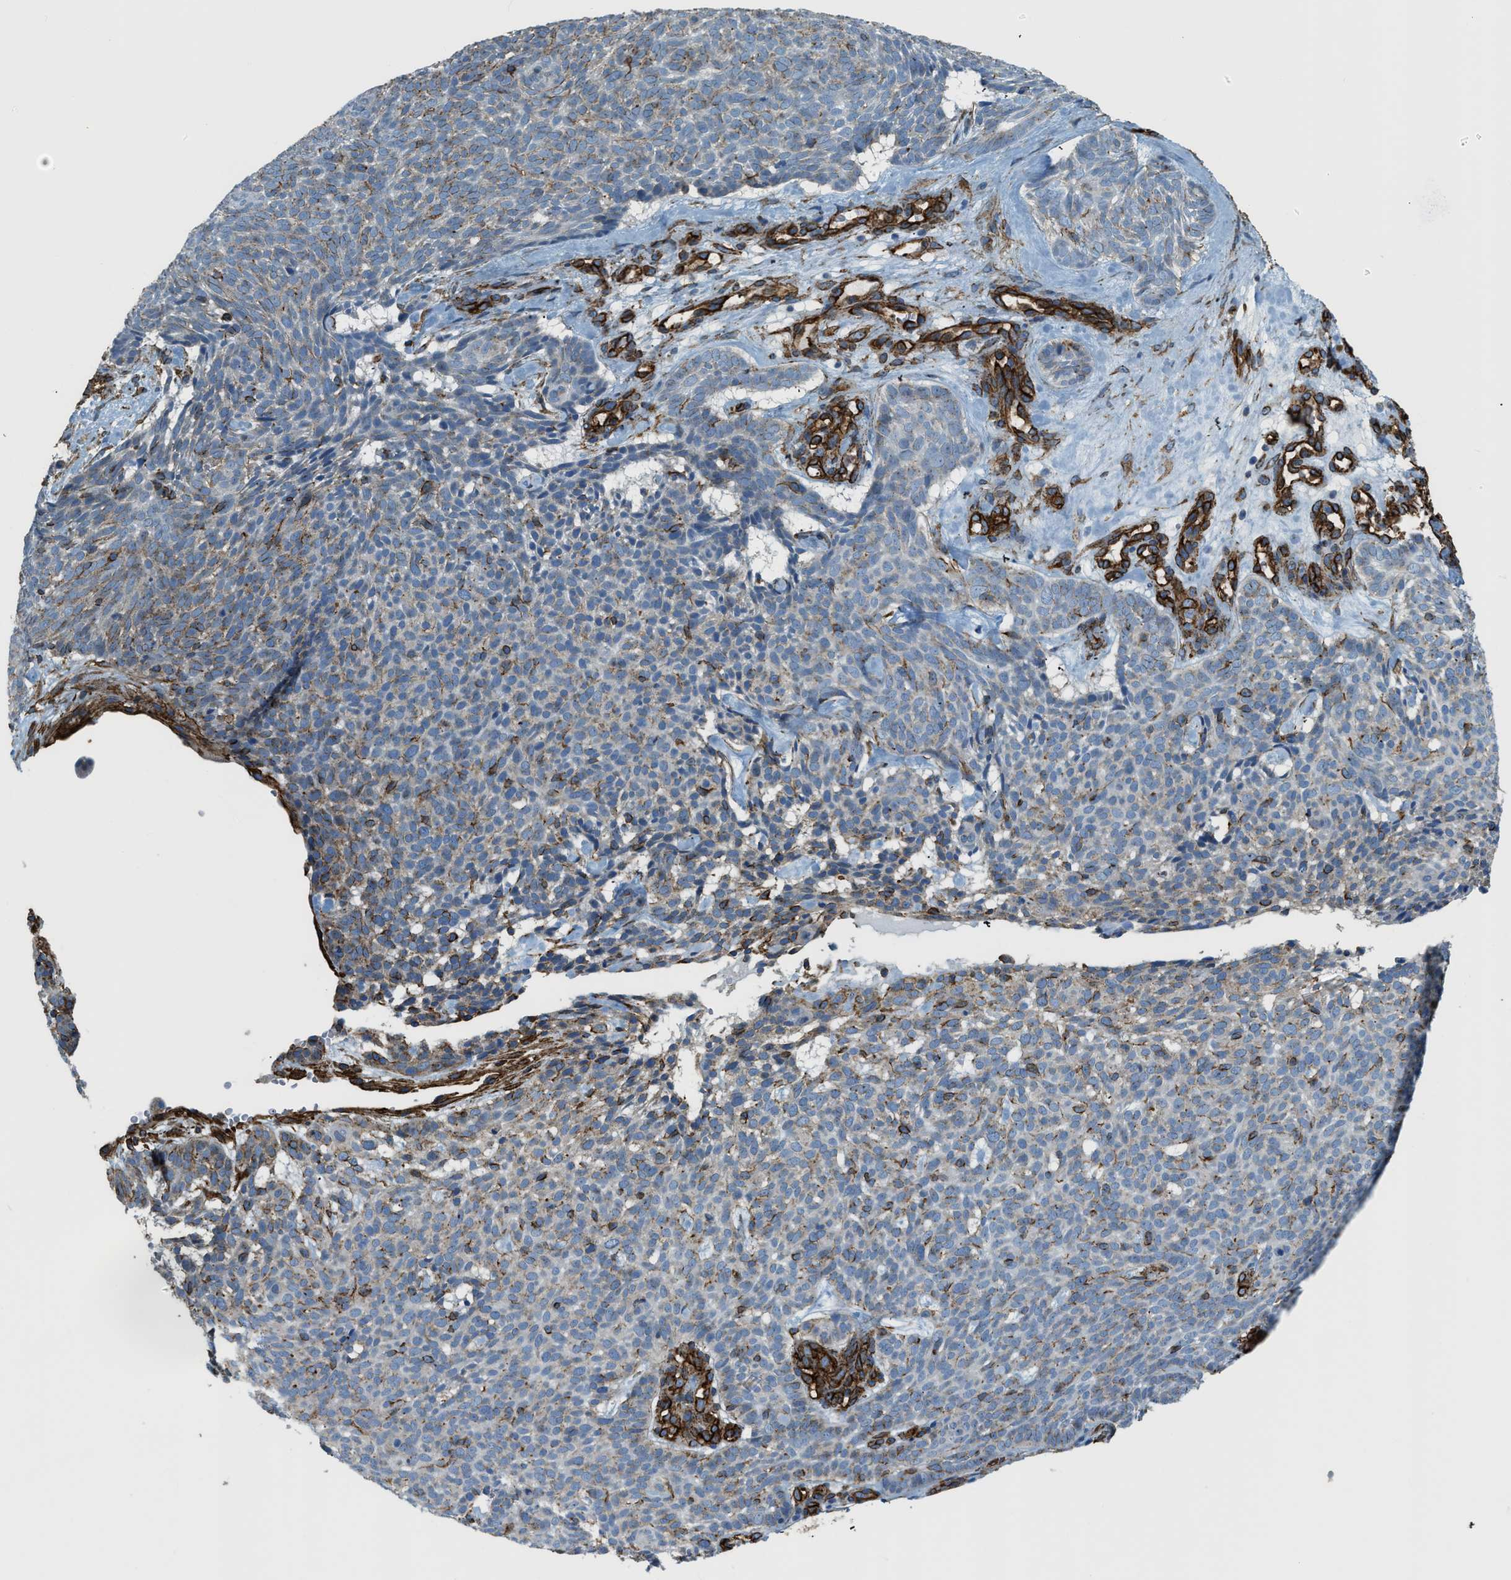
{"staining": {"intensity": "moderate", "quantity": "25%-75%", "location": "cytoplasmic/membranous"}, "tissue": "skin cancer", "cell_type": "Tumor cells", "image_type": "cancer", "snomed": [{"axis": "morphology", "description": "Basal cell carcinoma"}, {"axis": "topography", "description": "Skin"}], "caption": "Immunohistochemical staining of human basal cell carcinoma (skin) demonstrates moderate cytoplasmic/membranous protein staining in approximately 25%-75% of tumor cells.", "gene": "TMEM43", "patient": {"sex": "male", "age": 61}}